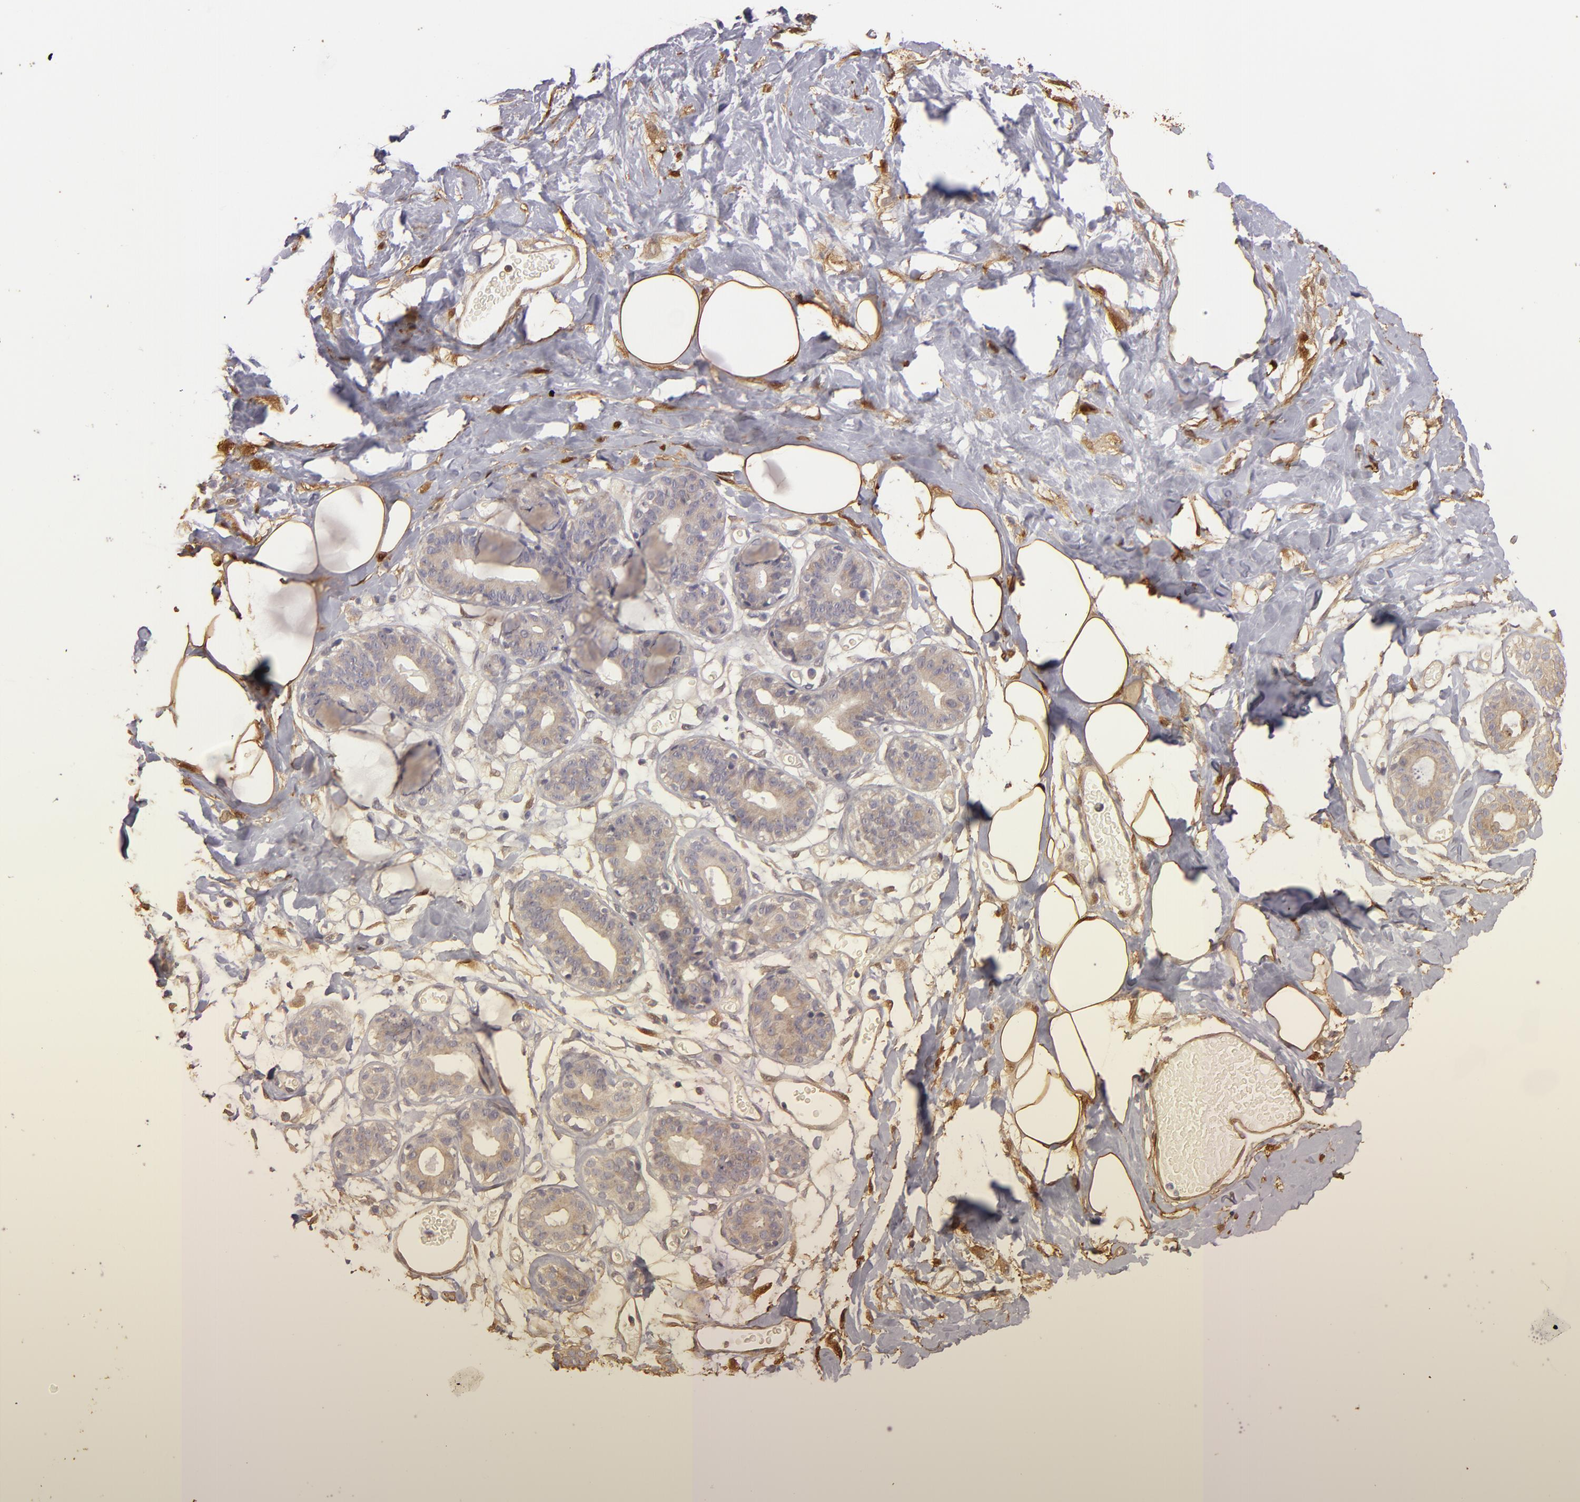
{"staining": {"intensity": "strong", "quantity": ">75%", "location": "cytoplasmic/membranous"}, "tissue": "breast", "cell_type": "Adipocytes", "image_type": "normal", "snomed": [{"axis": "morphology", "description": "Normal tissue, NOS"}, {"axis": "topography", "description": "Breast"}], "caption": "Human breast stained with a brown dye demonstrates strong cytoplasmic/membranous positive expression in approximately >75% of adipocytes.", "gene": "HSPB6", "patient": {"sex": "female", "age": 23}}